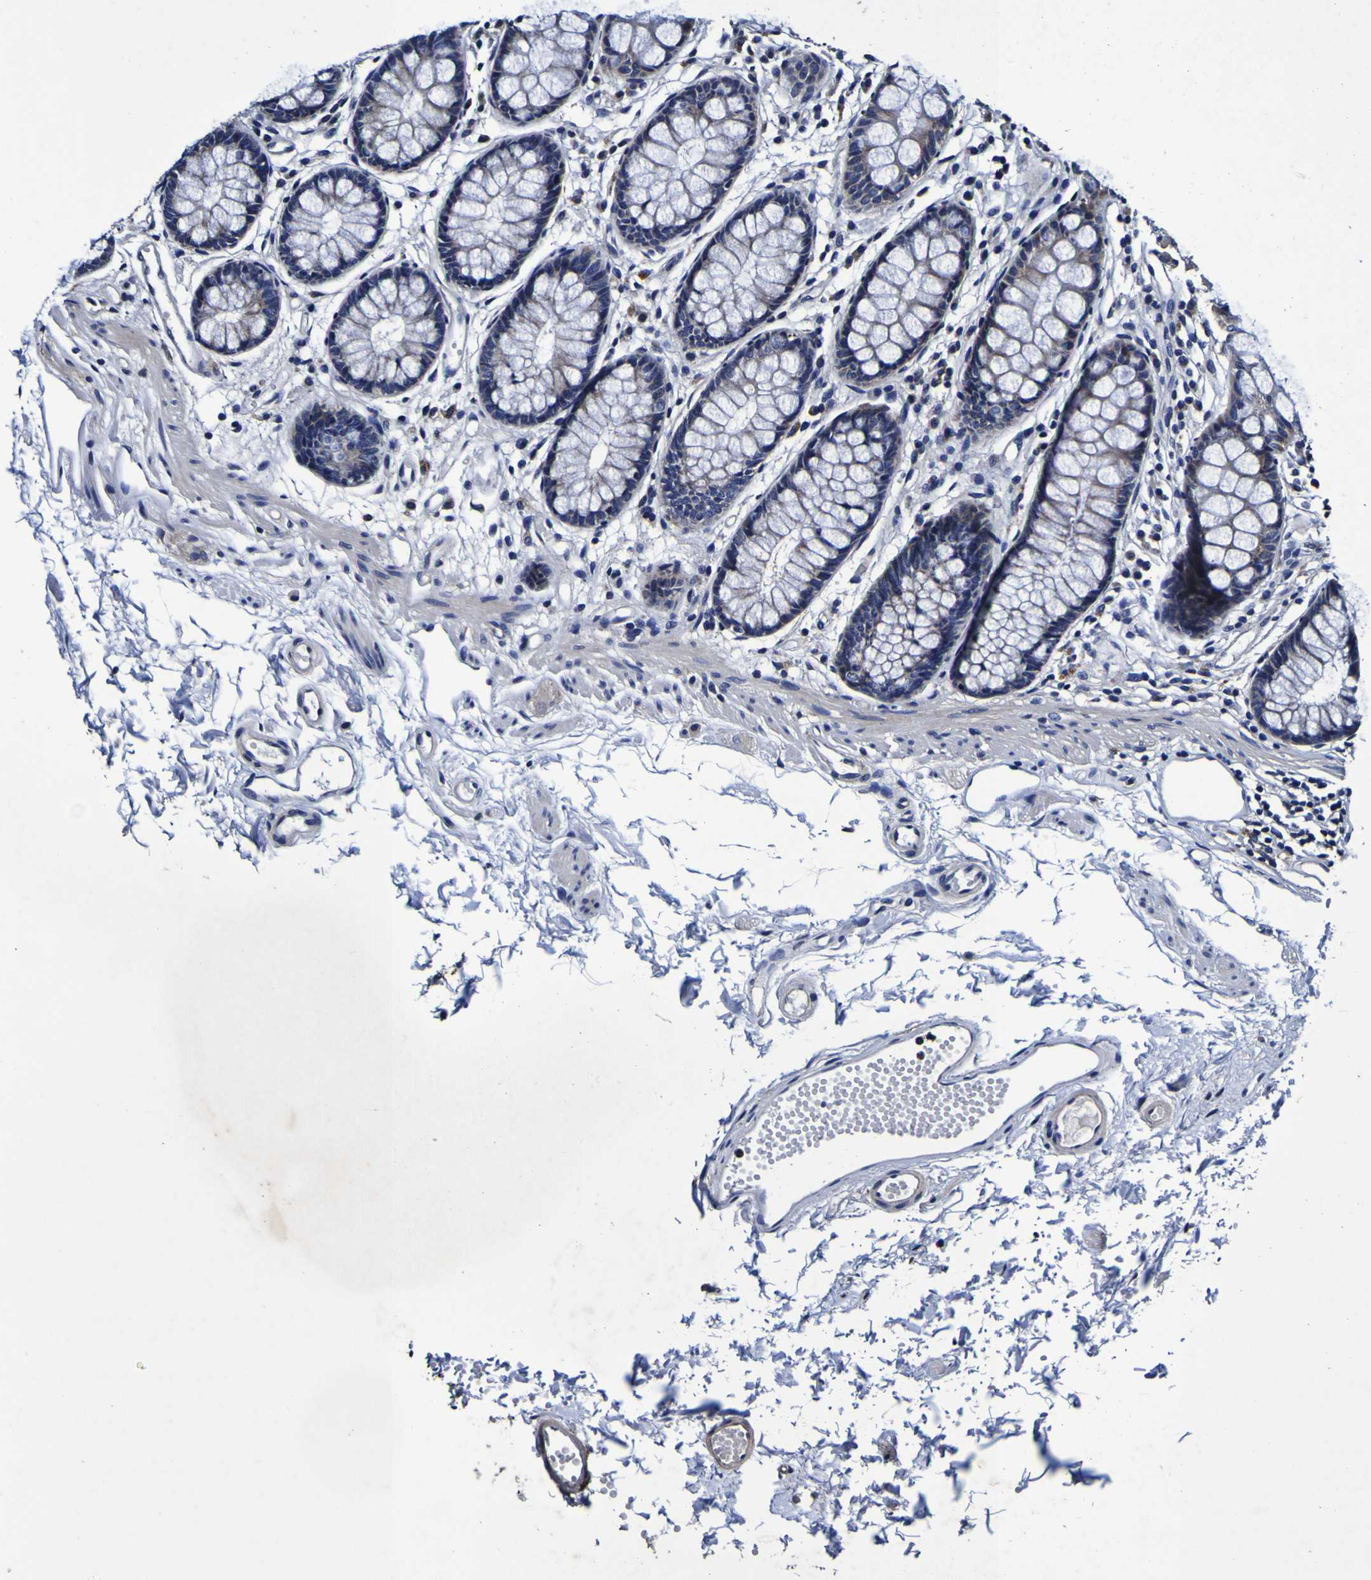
{"staining": {"intensity": "negative", "quantity": "none", "location": "none"}, "tissue": "rectum", "cell_type": "Glandular cells", "image_type": "normal", "snomed": [{"axis": "morphology", "description": "Normal tissue, NOS"}, {"axis": "topography", "description": "Rectum"}], "caption": "Human rectum stained for a protein using immunohistochemistry (IHC) shows no expression in glandular cells.", "gene": "PANK4", "patient": {"sex": "female", "age": 66}}